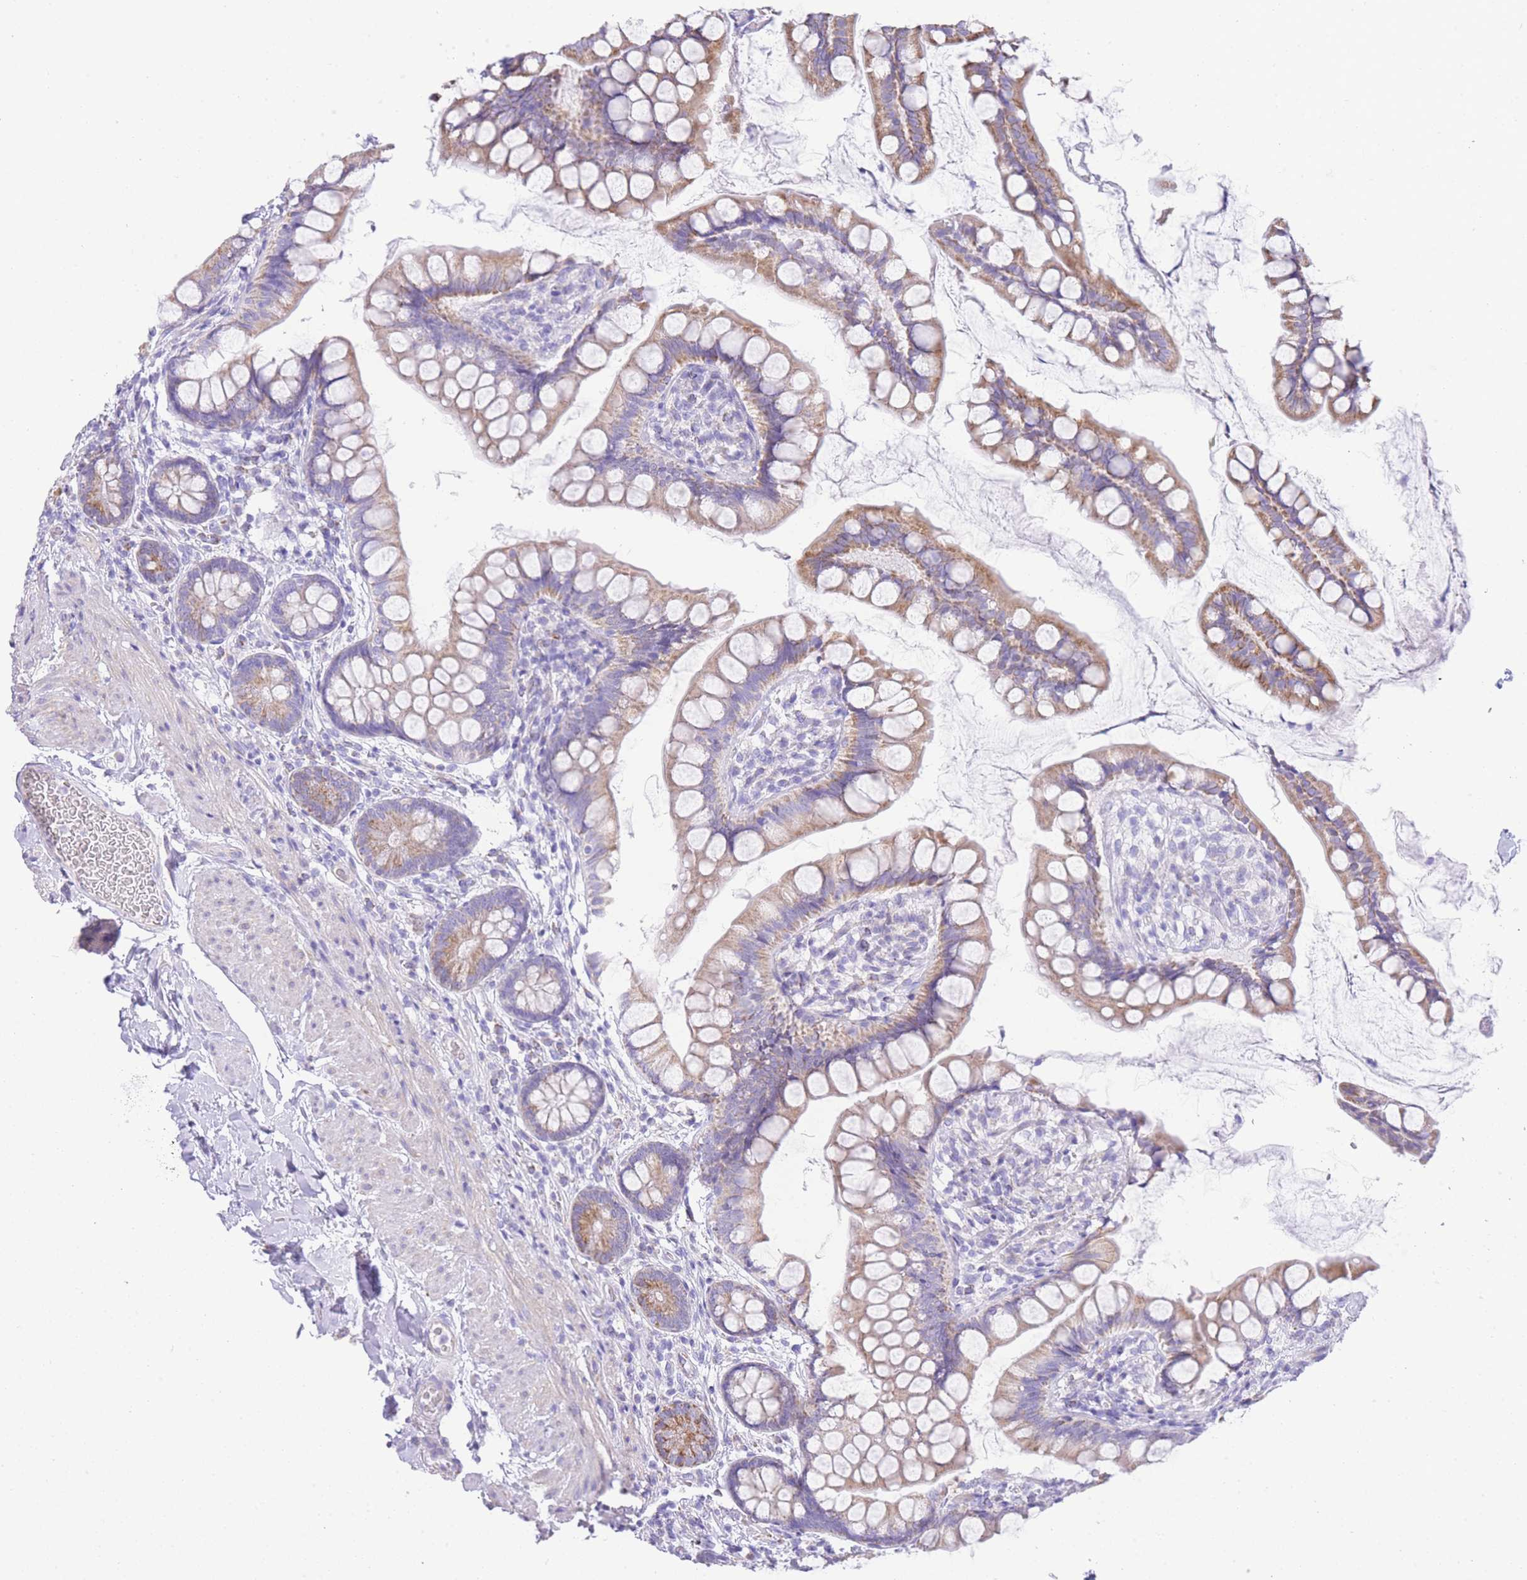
{"staining": {"intensity": "moderate", "quantity": ">75%", "location": "cytoplasmic/membranous"}, "tissue": "small intestine", "cell_type": "Glandular cells", "image_type": "normal", "snomed": [{"axis": "morphology", "description": "Normal tissue, NOS"}, {"axis": "topography", "description": "Small intestine"}], "caption": "Protein staining displays moderate cytoplasmic/membranous expression in approximately >75% of glandular cells in benign small intestine.", "gene": "ACSM4", "patient": {"sex": "male", "age": 70}}